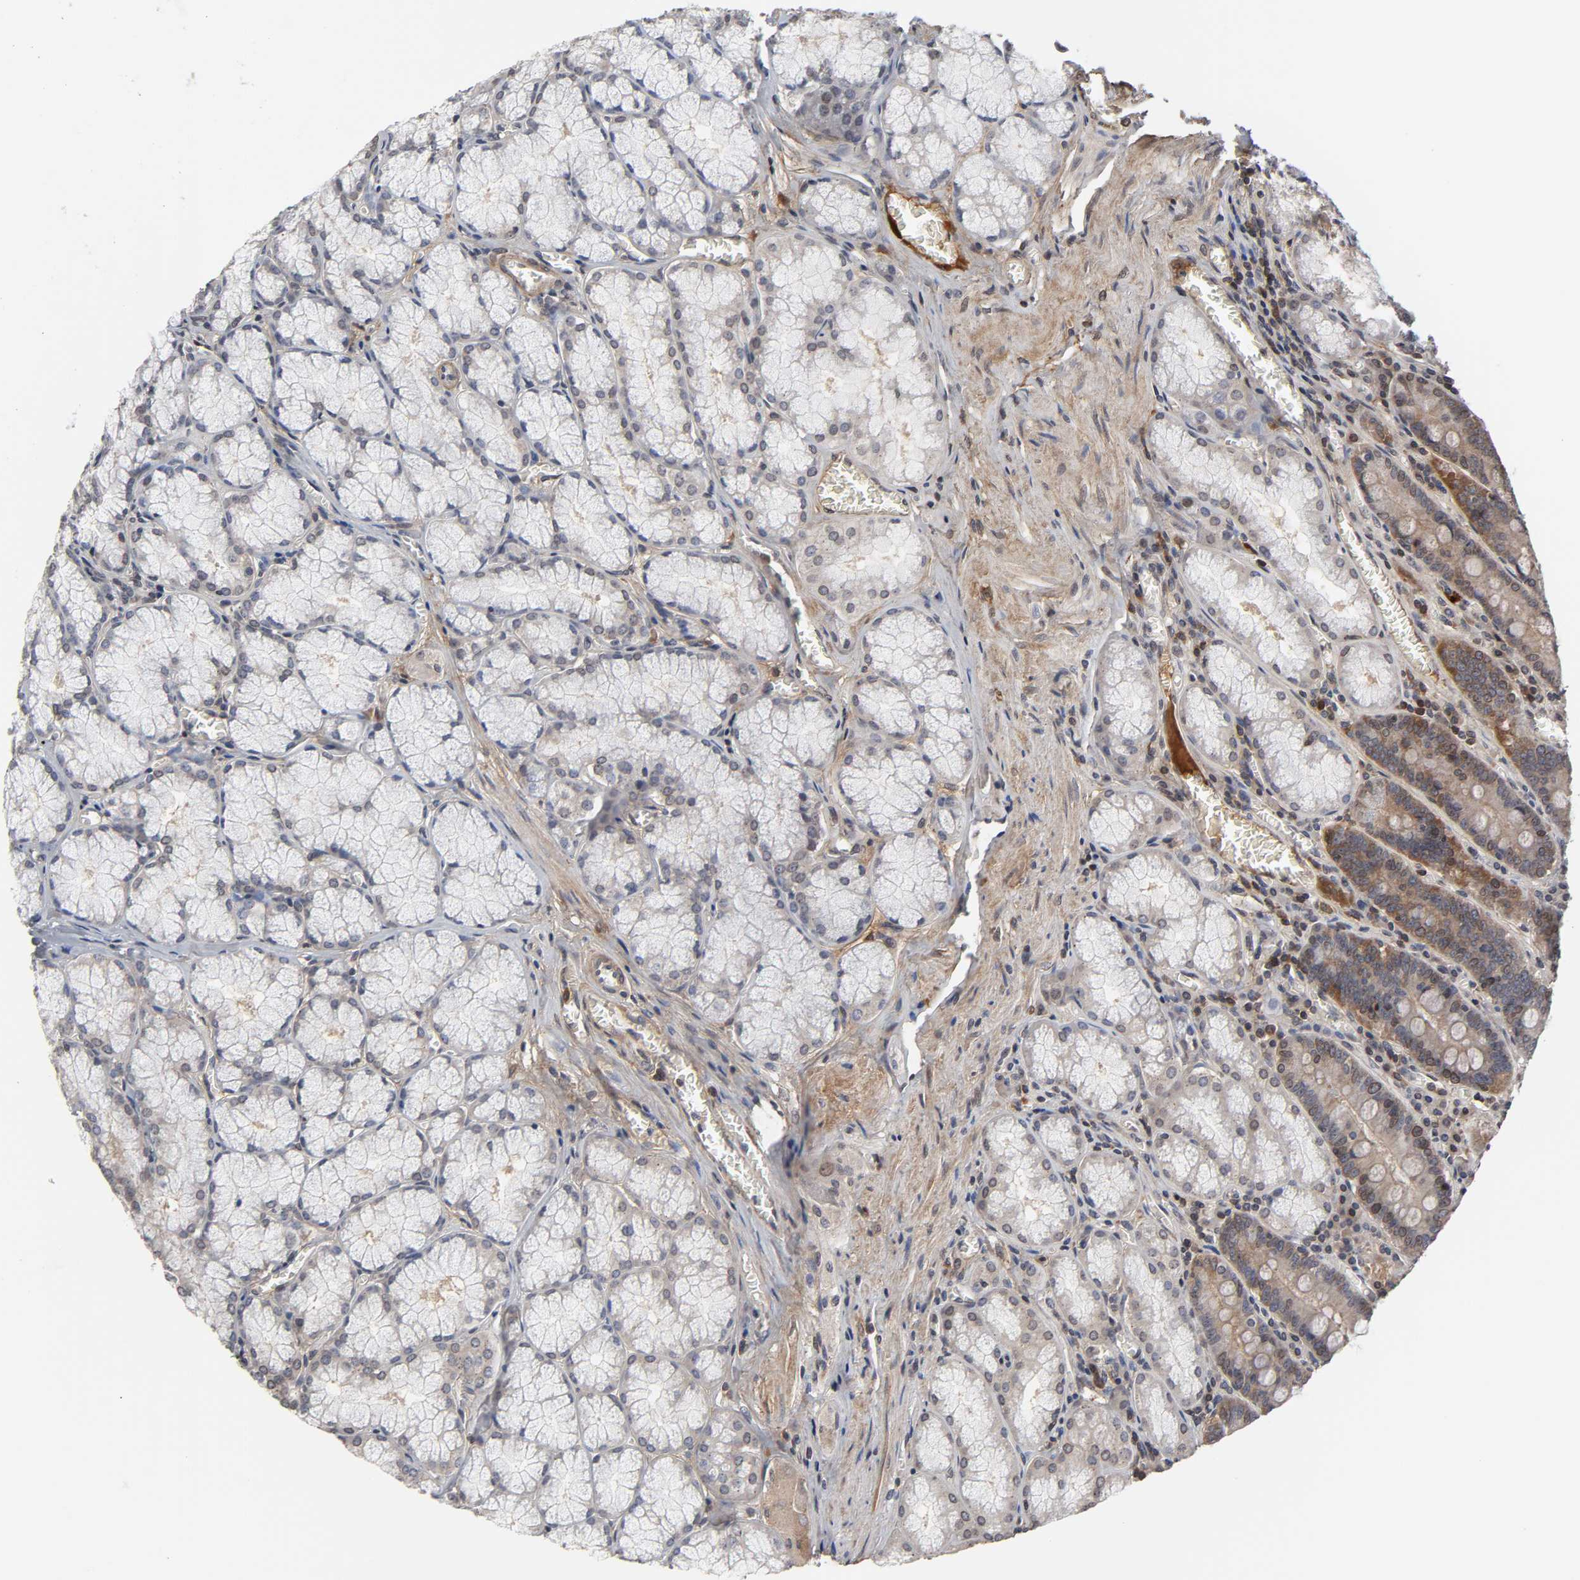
{"staining": {"intensity": "strong", "quantity": "25%-75%", "location": "cytoplasmic/membranous,nuclear"}, "tissue": "stomach", "cell_type": "Glandular cells", "image_type": "normal", "snomed": [{"axis": "morphology", "description": "Normal tissue, NOS"}, {"axis": "topography", "description": "Stomach, lower"}], "caption": "A brown stain shows strong cytoplasmic/membranous,nuclear staining of a protein in glandular cells of normal stomach. (DAB IHC with brightfield microscopy, high magnification).", "gene": "CPN2", "patient": {"sex": "male", "age": 56}}